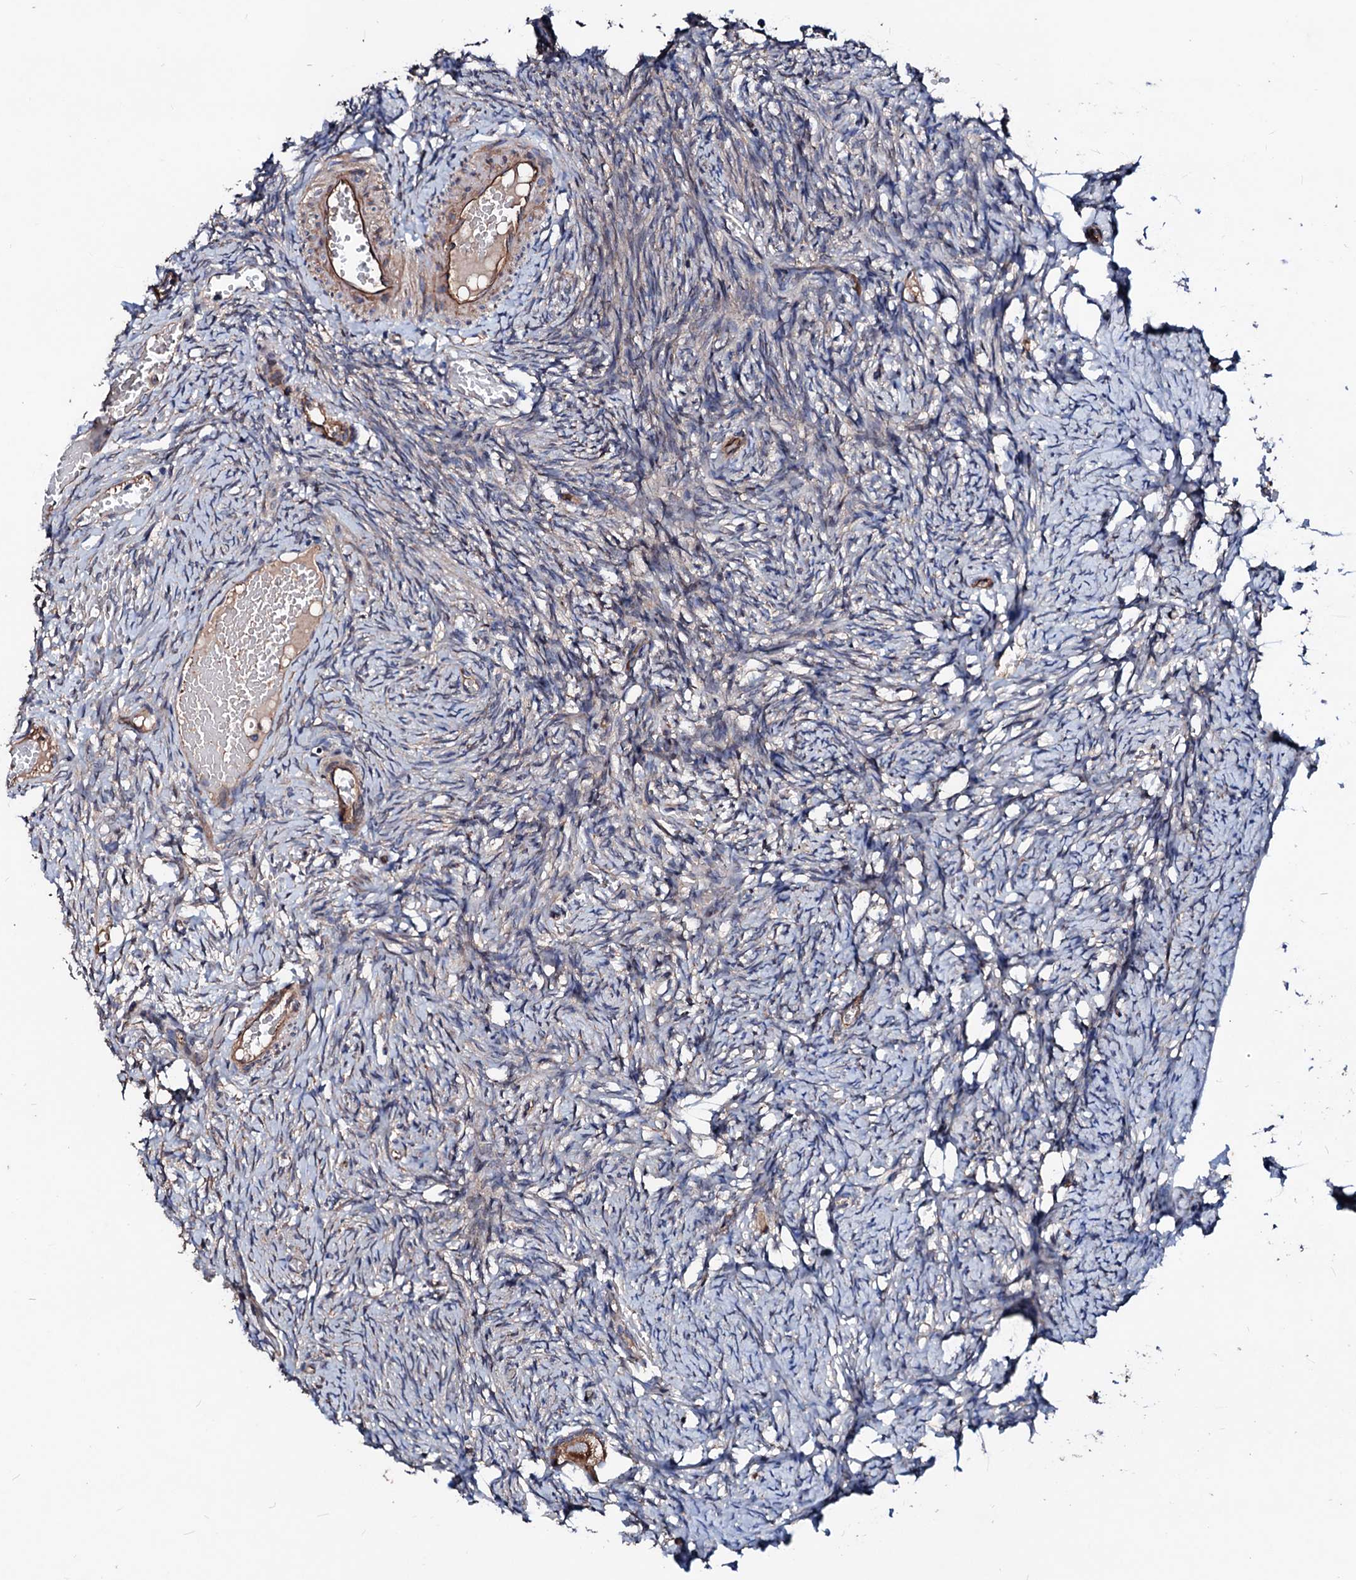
{"staining": {"intensity": "negative", "quantity": "none", "location": "none"}, "tissue": "ovary", "cell_type": "Ovarian stroma cells", "image_type": "normal", "snomed": [{"axis": "morphology", "description": "Adenocarcinoma, NOS"}, {"axis": "topography", "description": "Endometrium"}], "caption": "Immunohistochemistry (IHC) micrograph of benign ovary: human ovary stained with DAB displays no significant protein expression in ovarian stroma cells. Nuclei are stained in blue.", "gene": "TBCEL", "patient": {"sex": "female", "age": 32}}